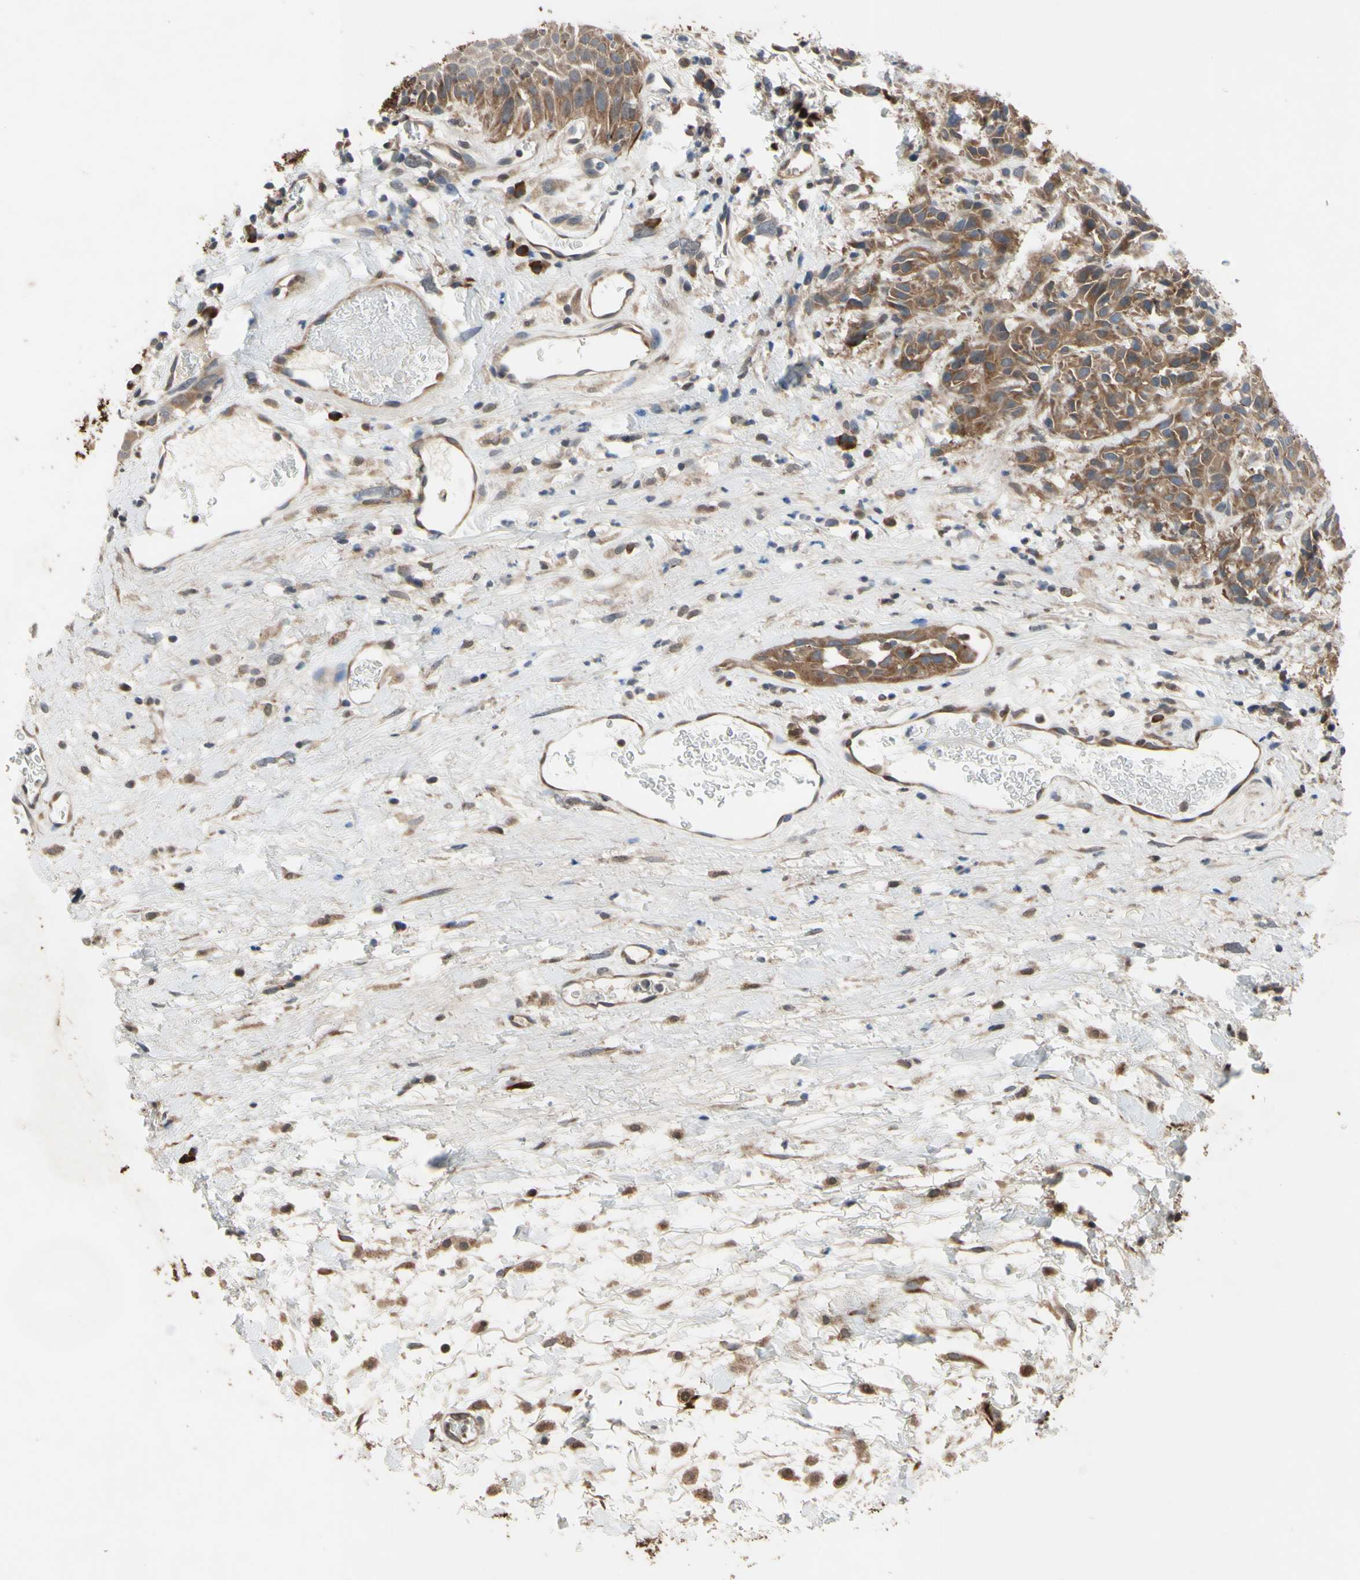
{"staining": {"intensity": "moderate", "quantity": ">75%", "location": "cytoplasmic/membranous"}, "tissue": "head and neck cancer", "cell_type": "Tumor cells", "image_type": "cancer", "snomed": [{"axis": "morphology", "description": "Normal tissue, NOS"}, {"axis": "morphology", "description": "Squamous cell carcinoma, NOS"}, {"axis": "topography", "description": "Cartilage tissue"}, {"axis": "topography", "description": "Head-Neck"}], "caption": "A photomicrograph of human squamous cell carcinoma (head and neck) stained for a protein exhibits moderate cytoplasmic/membranous brown staining in tumor cells.", "gene": "XIAP", "patient": {"sex": "male", "age": 62}}